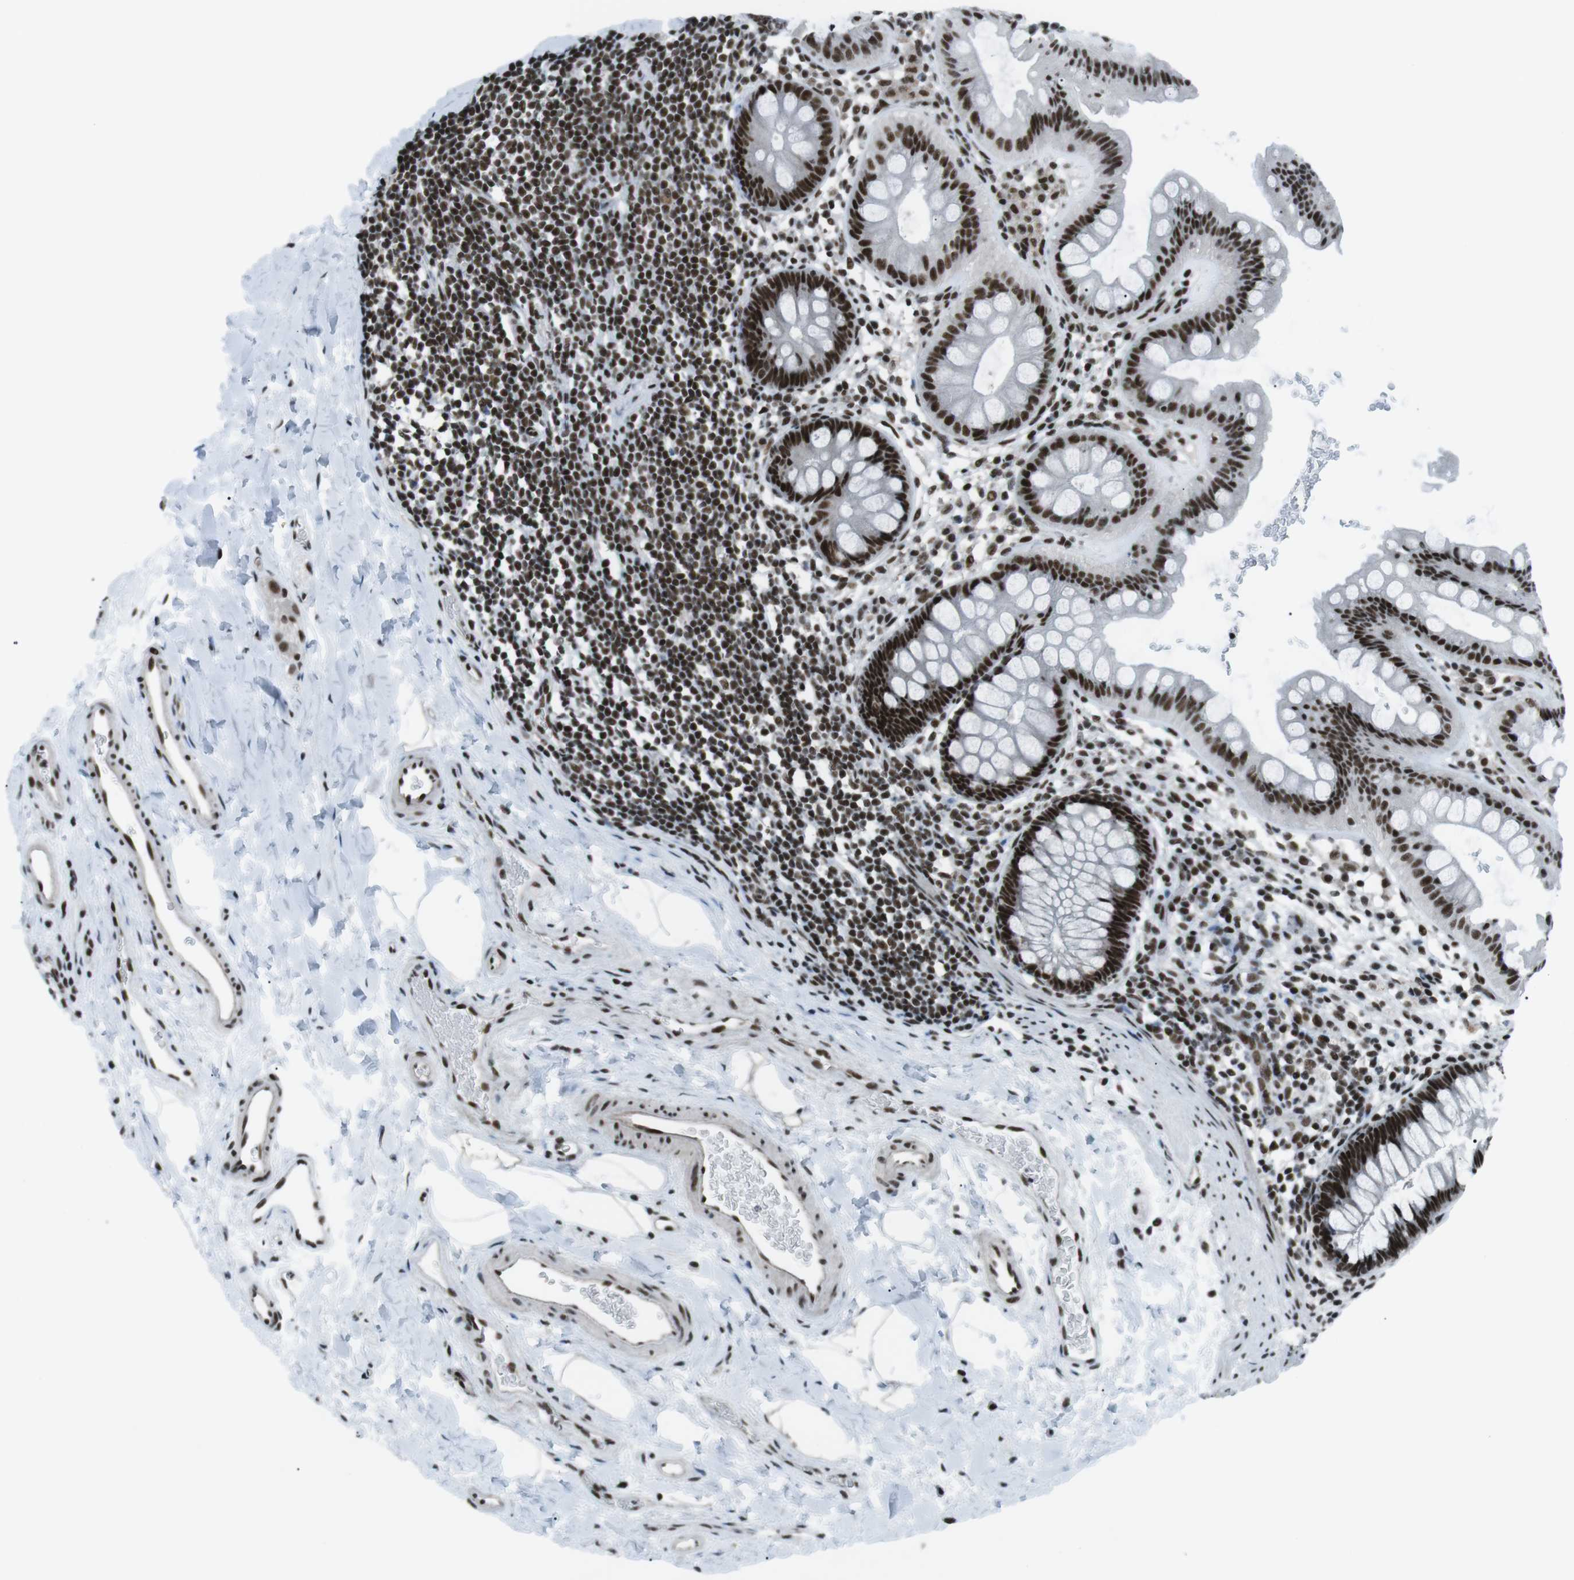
{"staining": {"intensity": "strong", "quantity": ">75%", "location": "nuclear"}, "tissue": "rectum", "cell_type": "Glandular cells", "image_type": "normal", "snomed": [{"axis": "morphology", "description": "Normal tissue, NOS"}, {"axis": "topography", "description": "Rectum"}], "caption": "DAB immunohistochemical staining of benign human rectum reveals strong nuclear protein expression in approximately >75% of glandular cells.", "gene": "TAF1", "patient": {"sex": "female", "age": 24}}